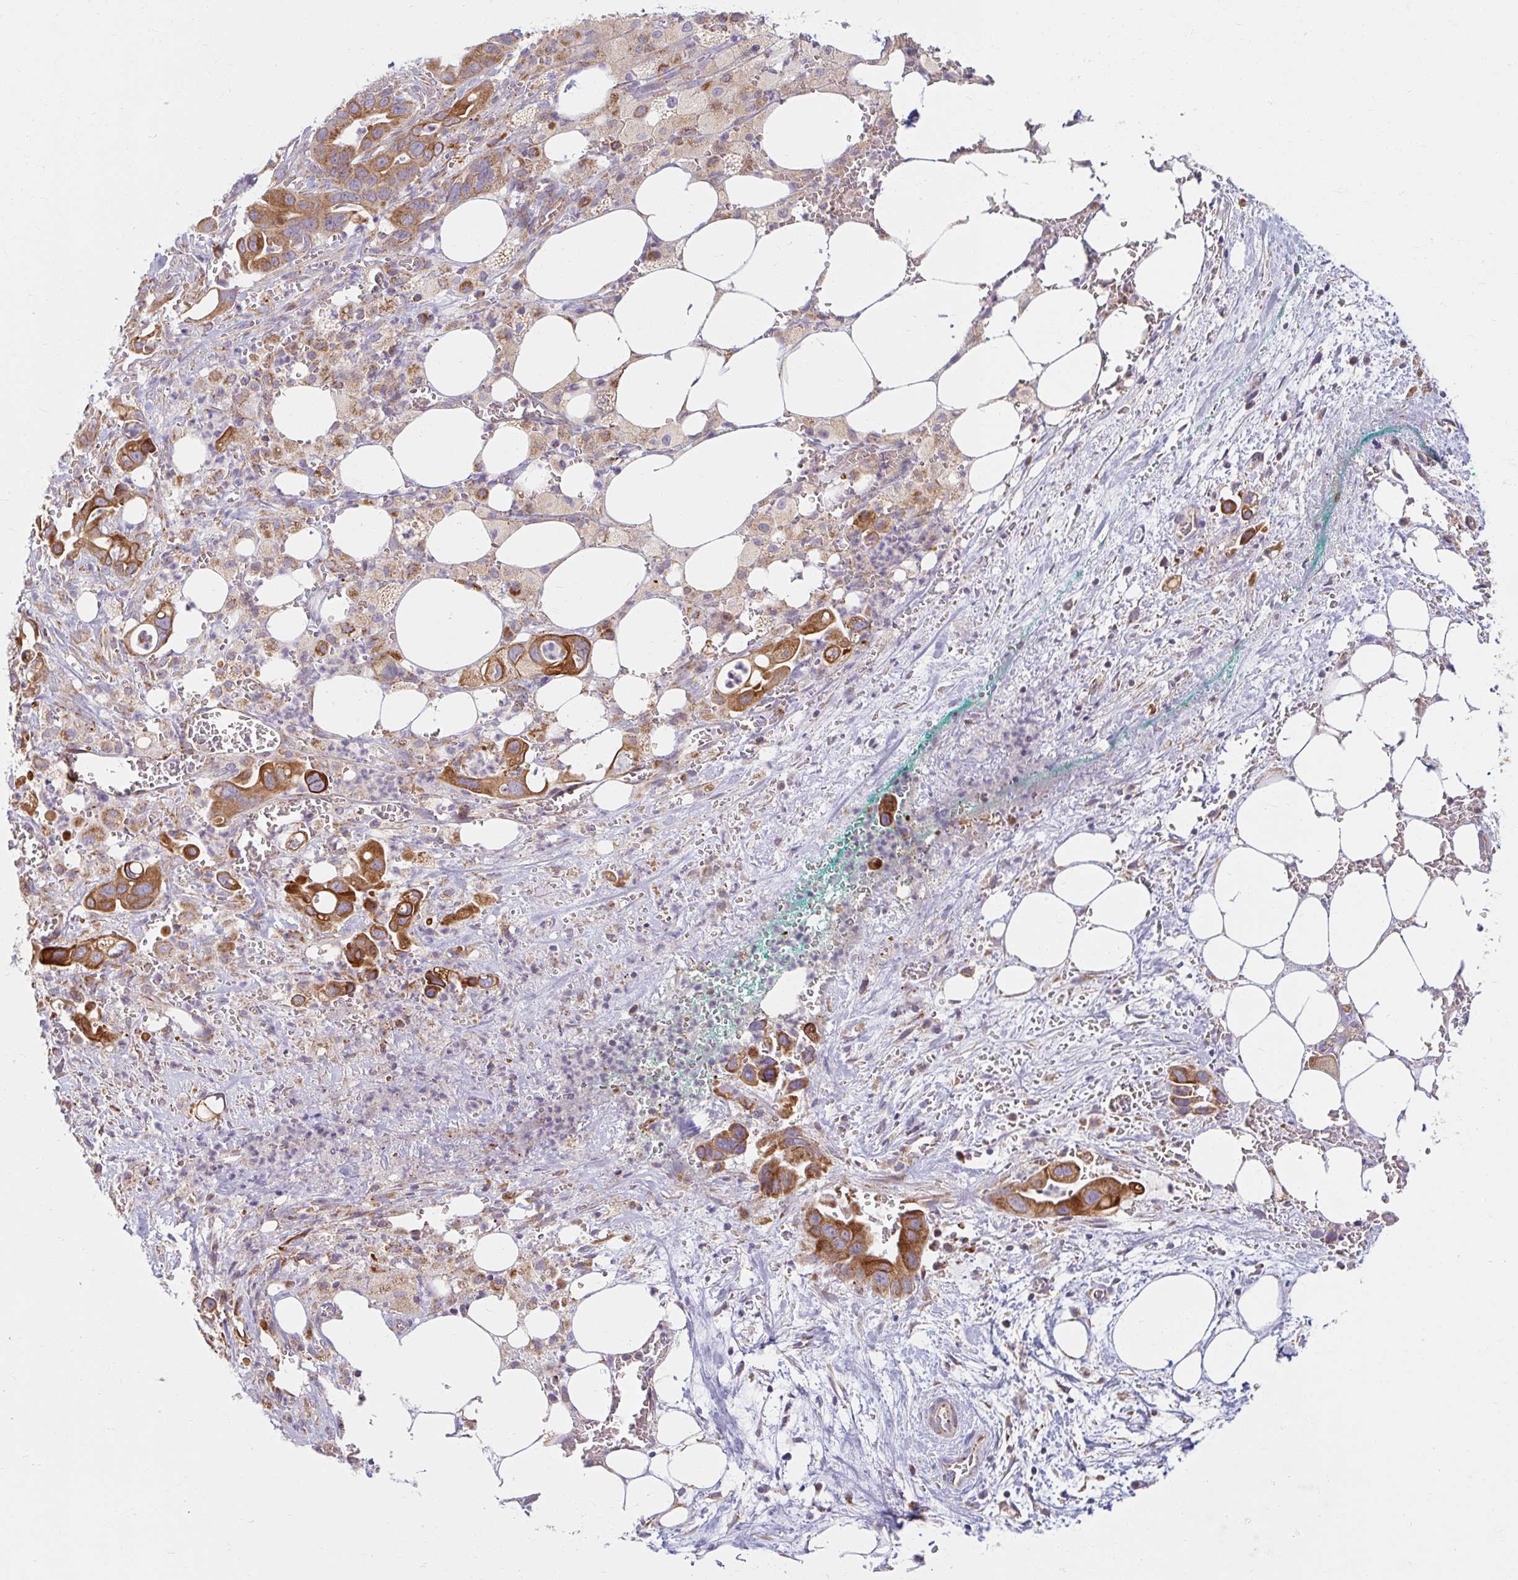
{"staining": {"intensity": "moderate", "quantity": ">75%", "location": "cytoplasmic/membranous"}, "tissue": "pancreatic cancer", "cell_type": "Tumor cells", "image_type": "cancer", "snomed": [{"axis": "morphology", "description": "Adenocarcinoma, NOS"}, {"axis": "topography", "description": "Pancreas"}], "caption": "Immunohistochemical staining of pancreatic cancer displays medium levels of moderate cytoplasmic/membranous expression in approximately >75% of tumor cells.", "gene": "SKP2", "patient": {"sex": "male", "age": 61}}